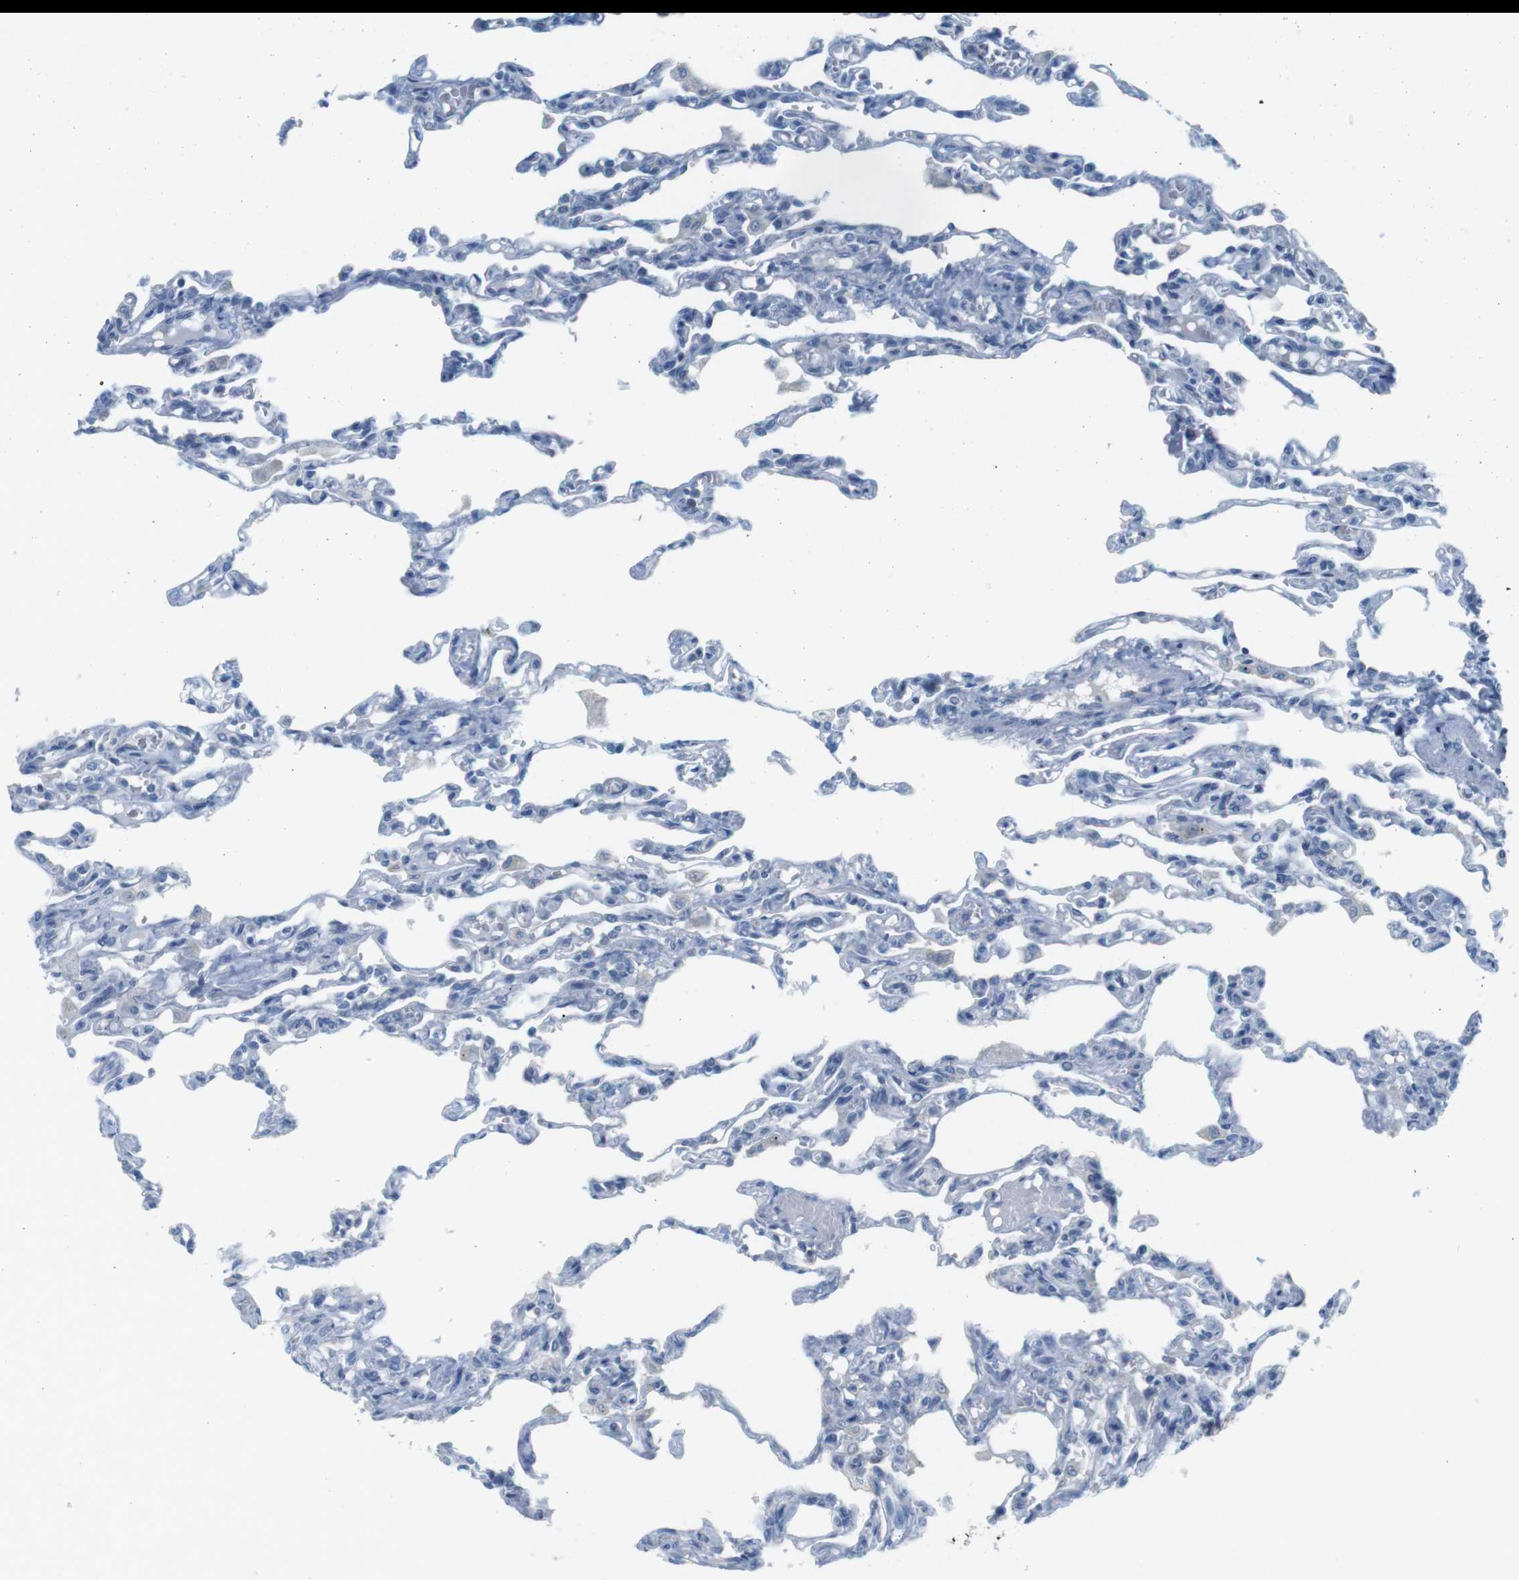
{"staining": {"intensity": "negative", "quantity": "none", "location": "none"}, "tissue": "lung", "cell_type": "Alveolar cells", "image_type": "normal", "snomed": [{"axis": "morphology", "description": "Normal tissue, NOS"}, {"axis": "topography", "description": "Lung"}], "caption": "Immunohistochemistry (IHC) of benign human lung exhibits no staining in alveolar cells. (DAB immunohistochemistry, high magnification).", "gene": "MUC5B", "patient": {"sex": "male", "age": 21}}